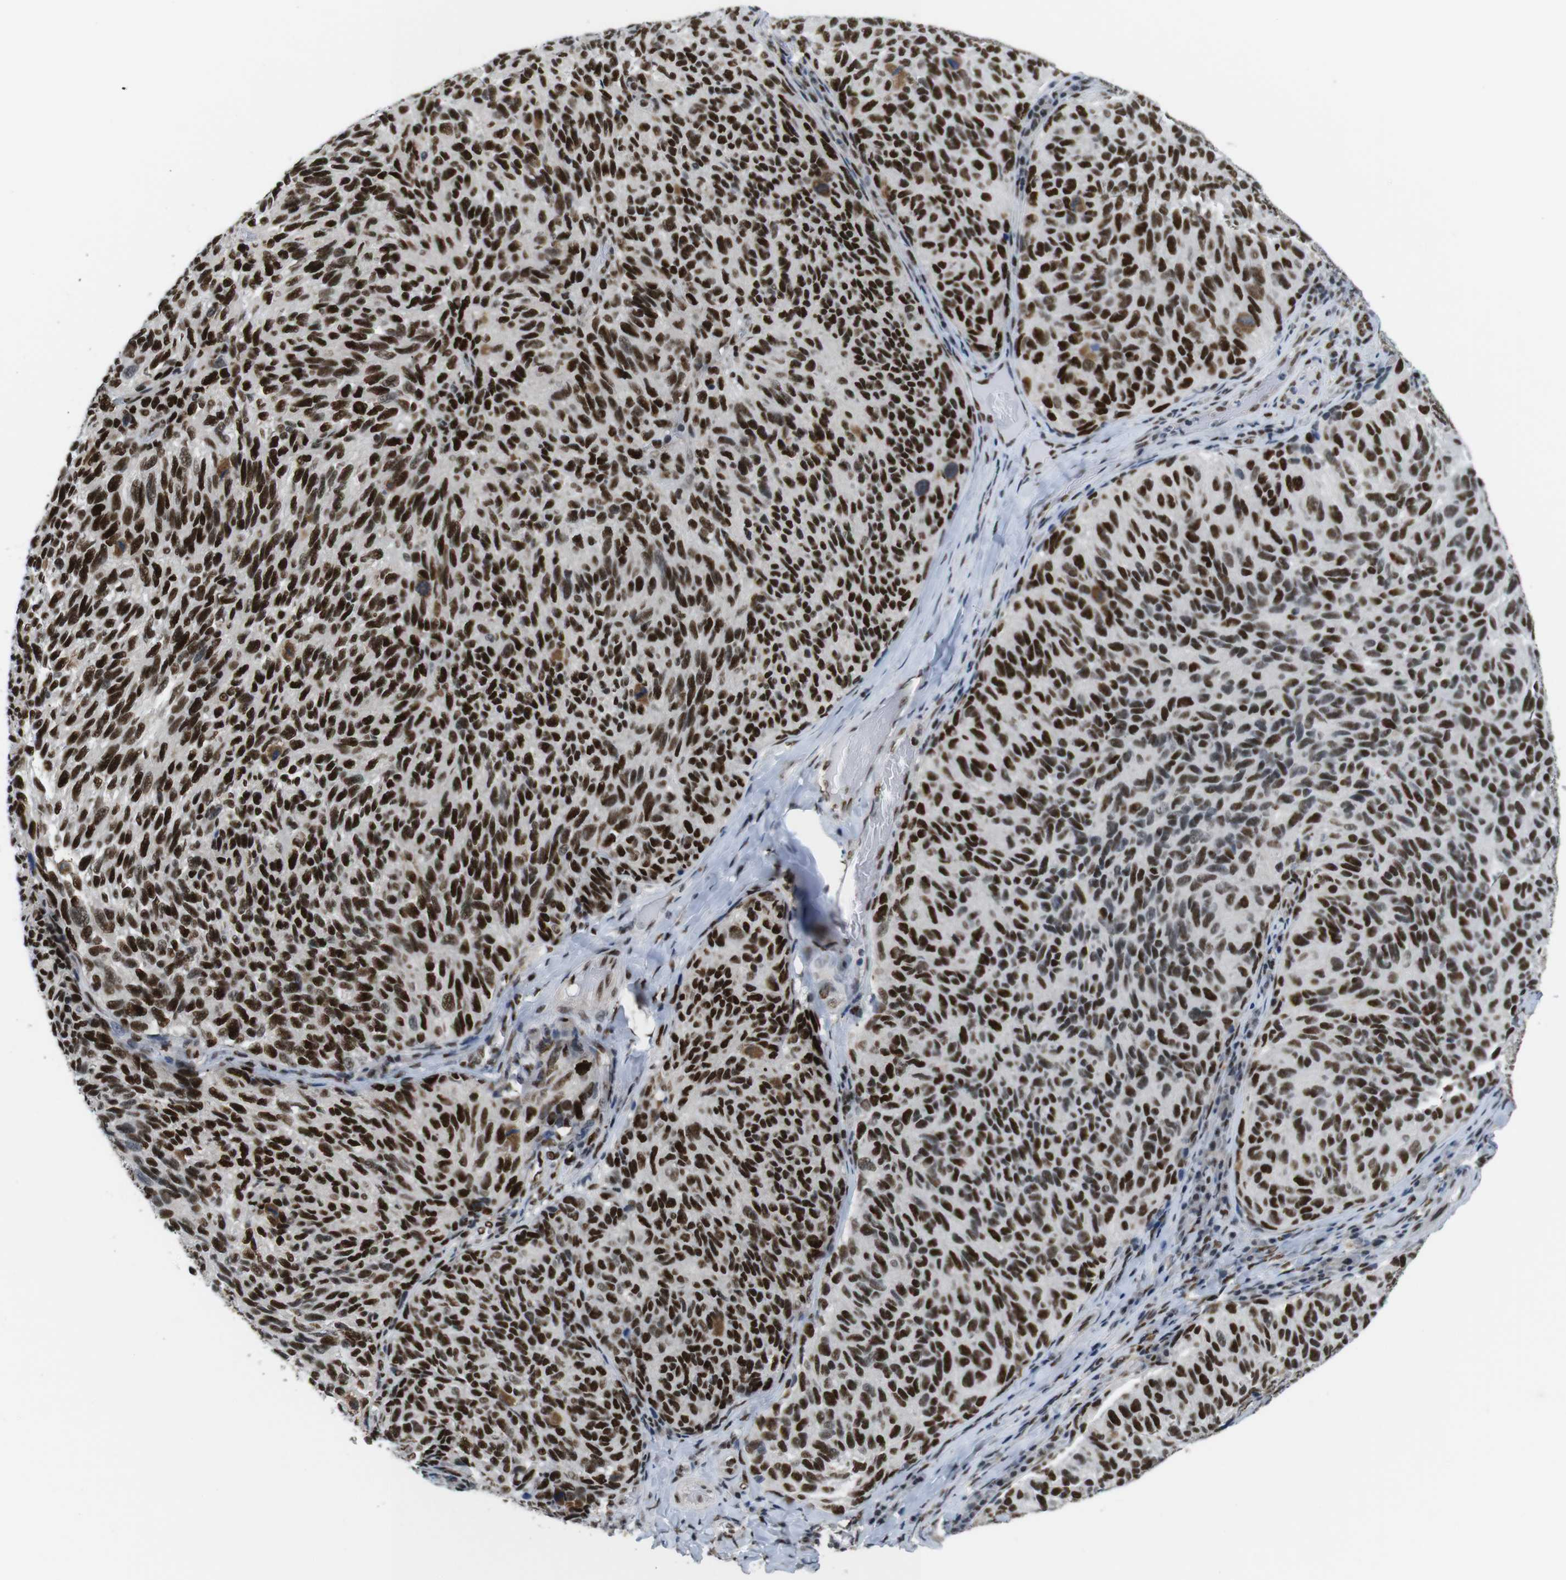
{"staining": {"intensity": "strong", "quantity": ">75%", "location": "nuclear"}, "tissue": "melanoma", "cell_type": "Tumor cells", "image_type": "cancer", "snomed": [{"axis": "morphology", "description": "Malignant melanoma, NOS"}, {"axis": "topography", "description": "Skin"}], "caption": "Approximately >75% of tumor cells in melanoma exhibit strong nuclear protein staining as visualized by brown immunohistochemical staining.", "gene": "PSME3", "patient": {"sex": "female", "age": 73}}